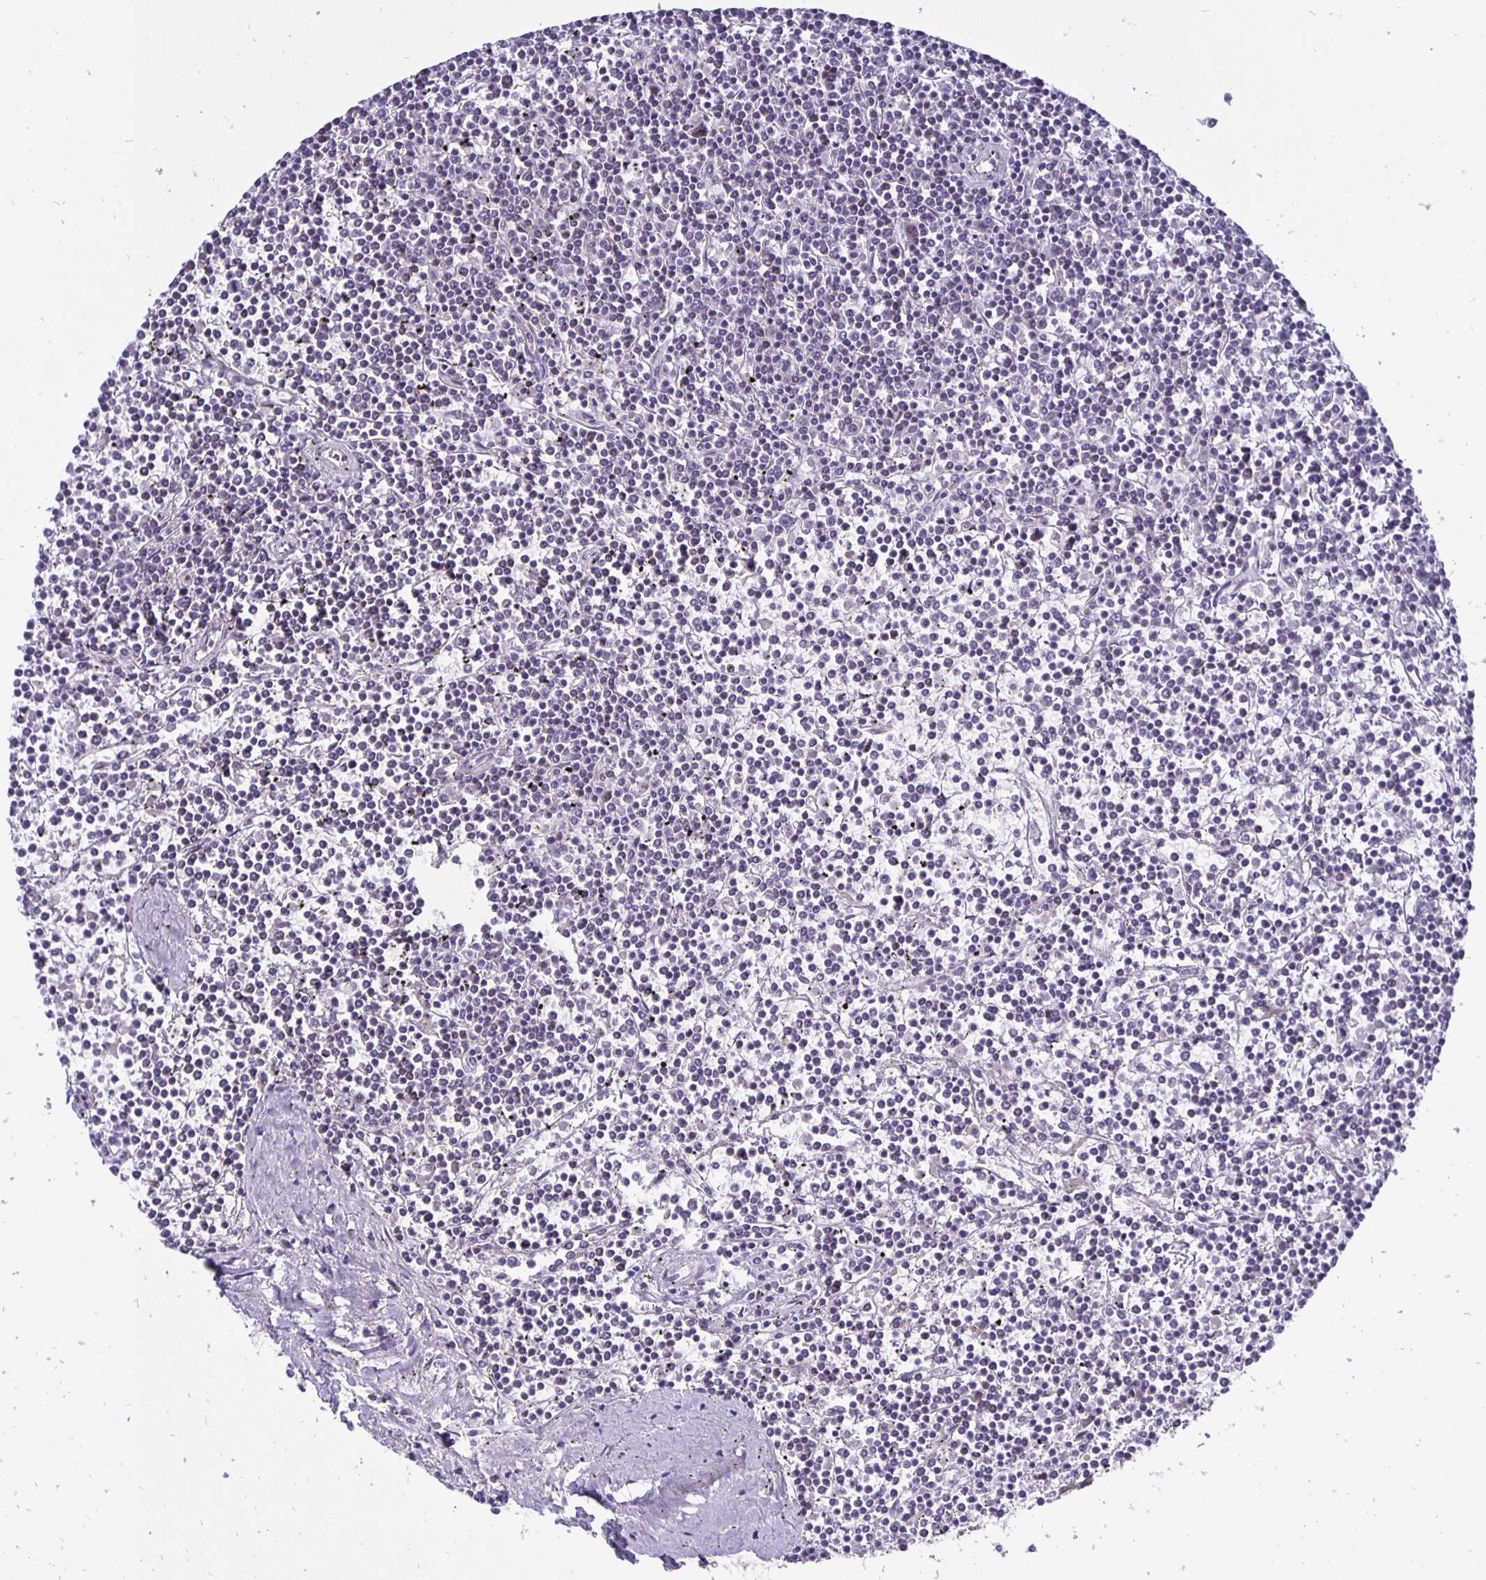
{"staining": {"intensity": "negative", "quantity": "none", "location": "none"}, "tissue": "lymphoma", "cell_type": "Tumor cells", "image_type": "cancer", "snomed": [{"axis": "morphology", "description": "Malignant lymphoma, non-Hodgkin's type, Low grade"}, {"axis": "topography", "description": "Spleen"}], "caption": "A high-resolution image shows immunohistochemistry (IHC) staining of lymphoma, which displays no significant expression in tumor cells.", "gene": "ERBB2", "patient": {"sex": "female", "age": 19}}